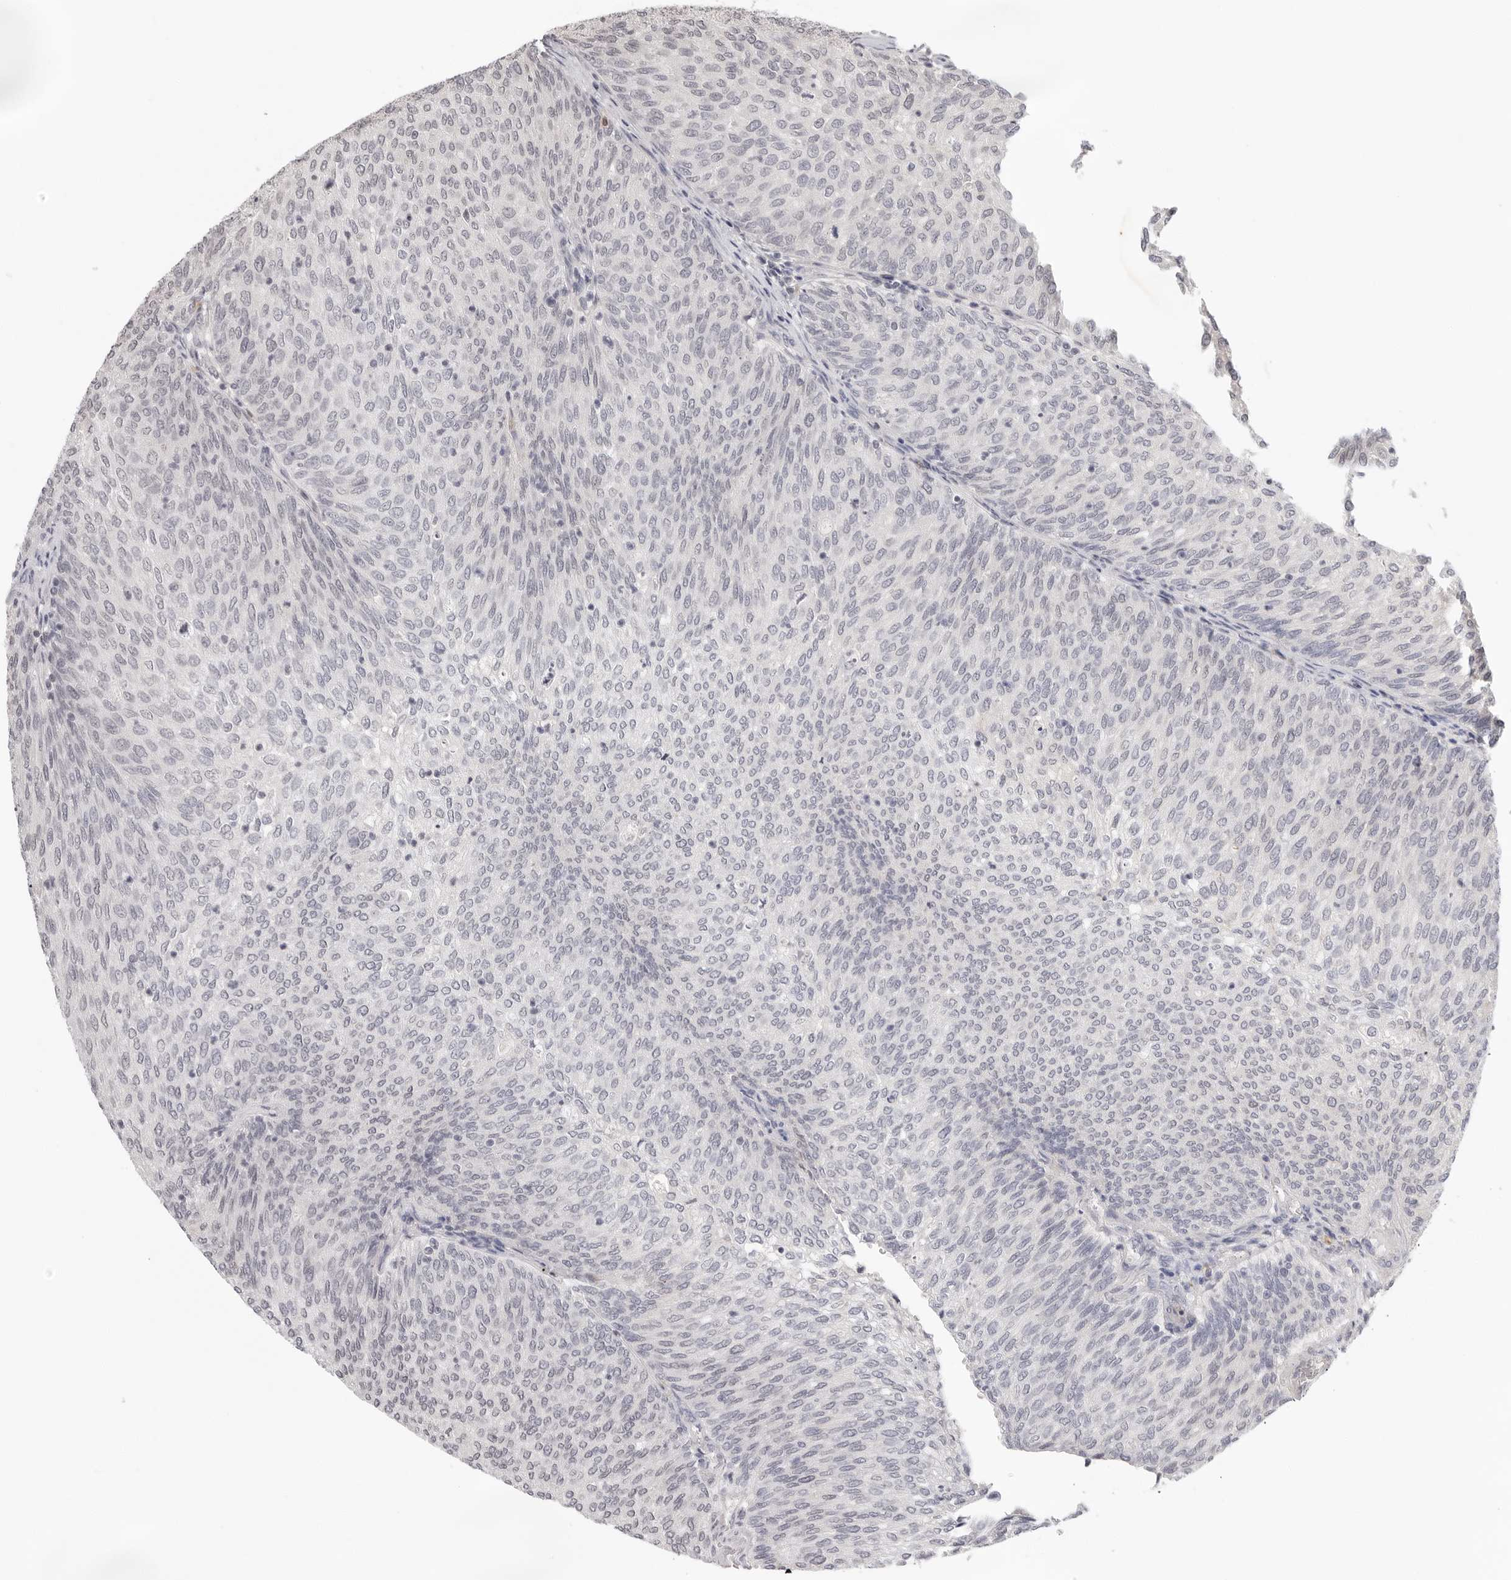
{"staining": {"intensity": "negative", "quantity": "none", "location": "none"}, "tissue": "urothelial cancer", "cell_type": "Tumor cells", "image_type": "cancer", "snomed": [{"axis": "morphology", "description": "Urothelial carcinoma, Low grade"}, {"axis": "topography", "description": "Urinary bladder"}], "caption": "Immunohistochemistry (IHC) of human urothelial cancer exhibits no positivity in tumor cells.", "gene": "STRADB", "patient": {"sex": "female", "age": 79}}